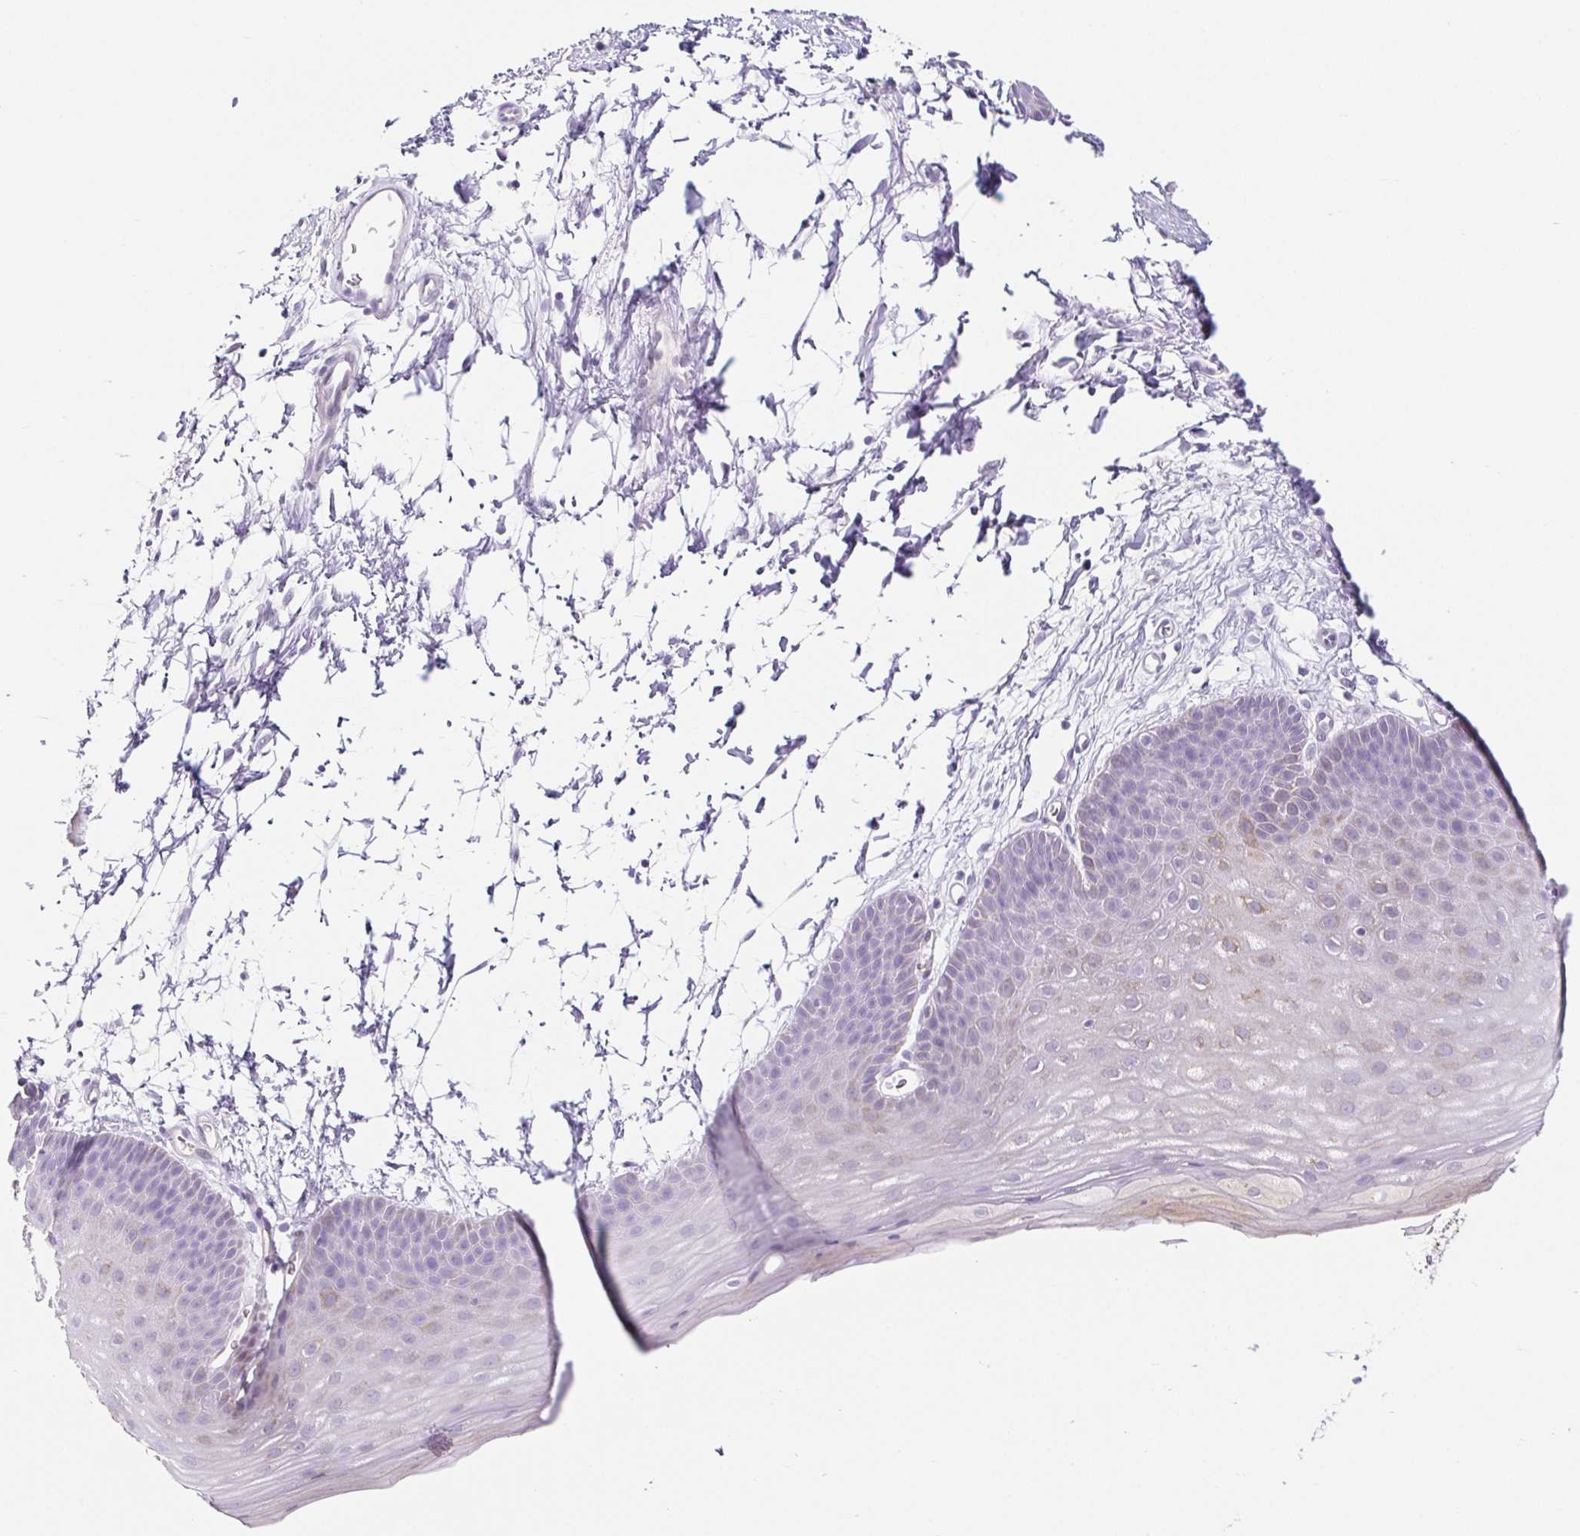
{"staining": {"intensity": "negative", "quantity": "none", "location": "none"}, "tissue": "skin", "cell_type": "Epidermal cells", "image_type": "normal", "snomed": [{"axis": "morphology", "description": "Normal tissue, NOS"}, {"axis": "topography", "description": "Anal"}], "caption": "This micrograph is of unremarkable skin stained with IHC to label a protein in brown with the nuclei are counter-stained blue. There is no staining in epidermal cells.", "gene": "BCAS1", "patient": {"sex": "male", "age": 53}}